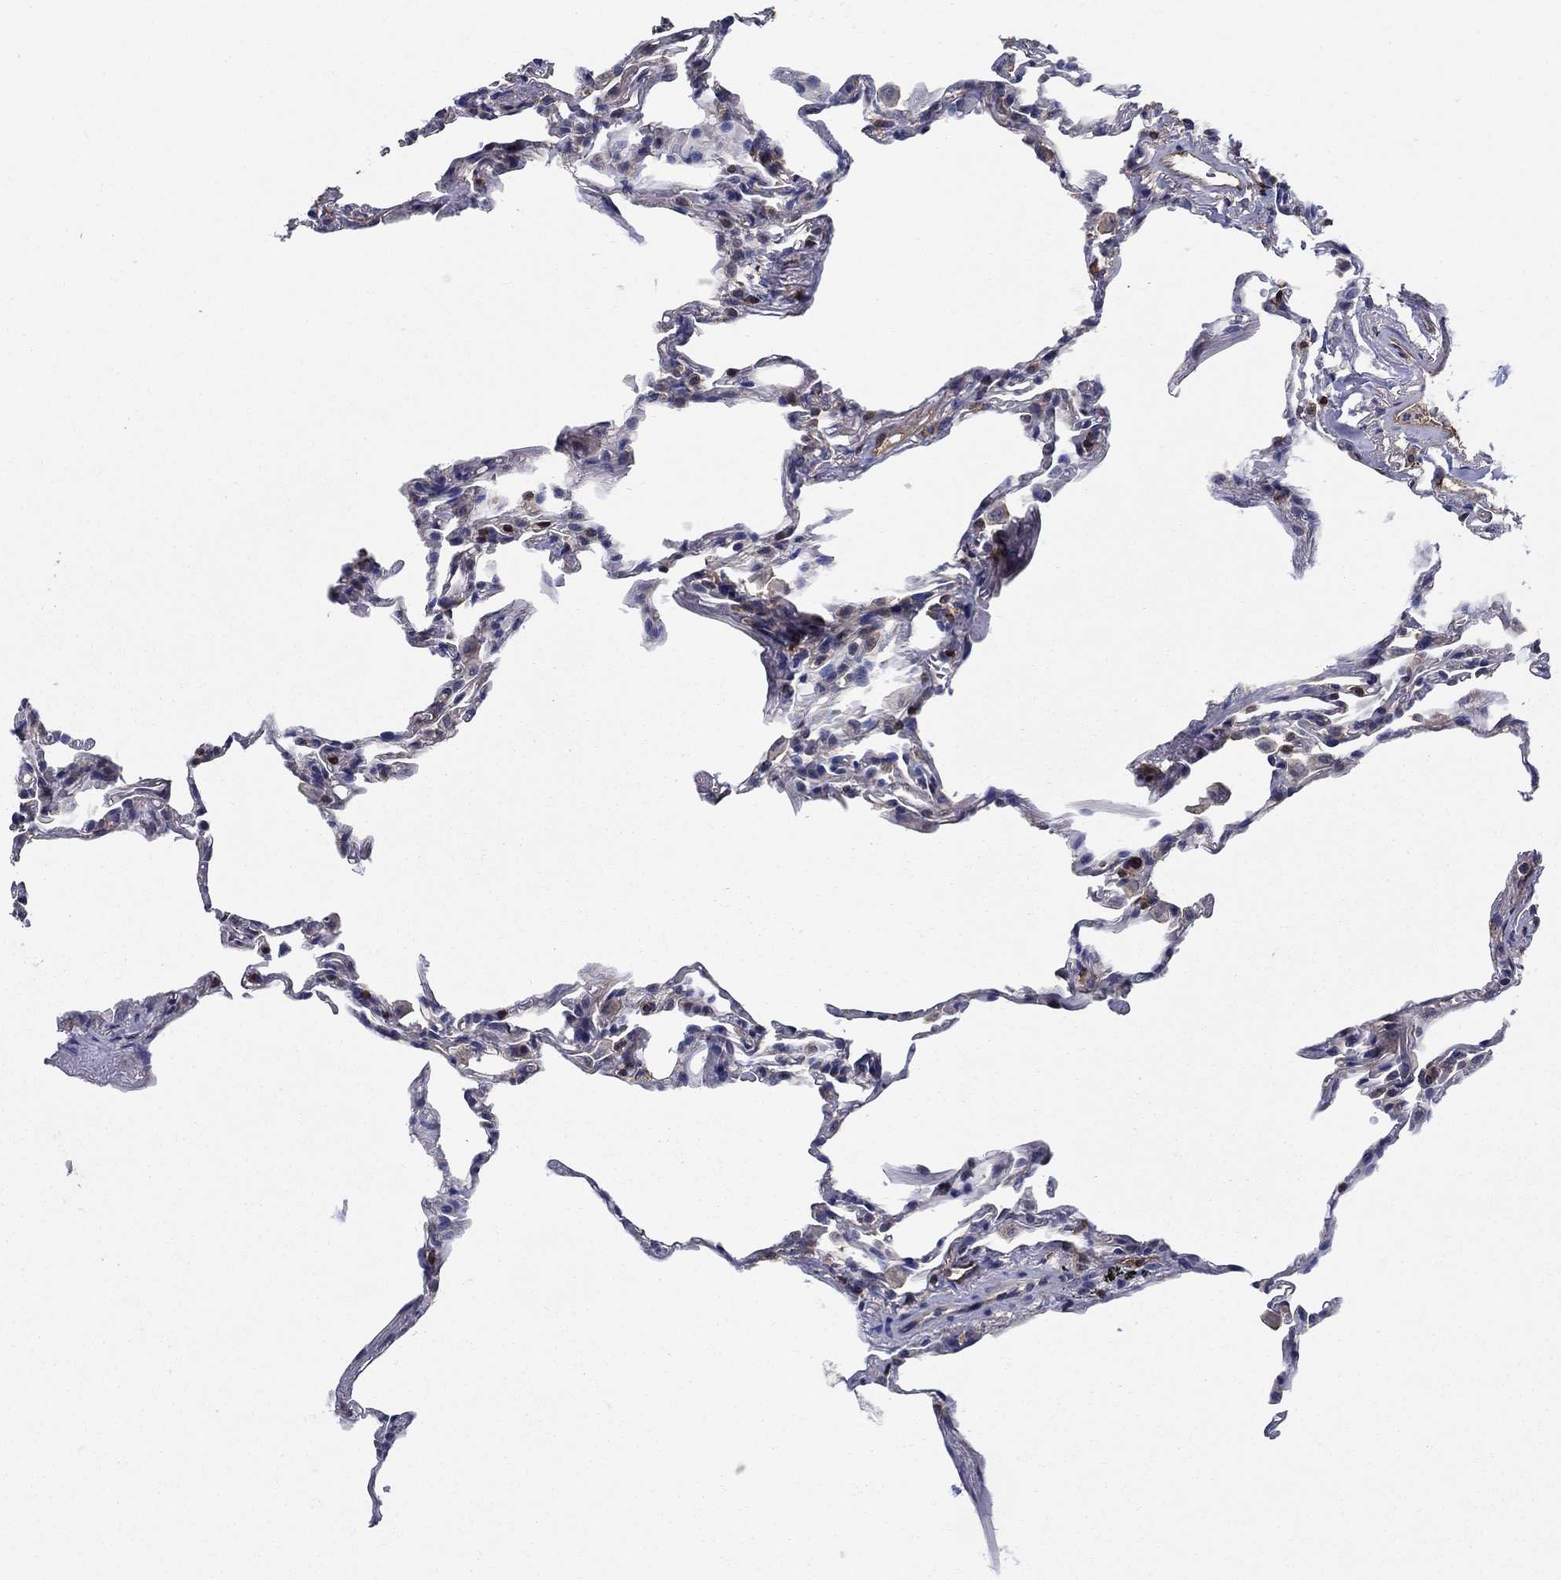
{"staining": {"intensity": "negative", "quantity": "none", "location": "none"}, "tissue": "lung", "cell_type": "Alveolar cells", "image_type": "normal", "snomed": [{"axis": "morphology", "description": "Normal tissue, NOS"}, {"axis": "topography", "description": "Lung"}], "caption": "The IHC photomicrograph has no significant staining in alveolar cells of lung.", "gene": "AGFG2", "patient": {"sex": "female", "age": 57}}